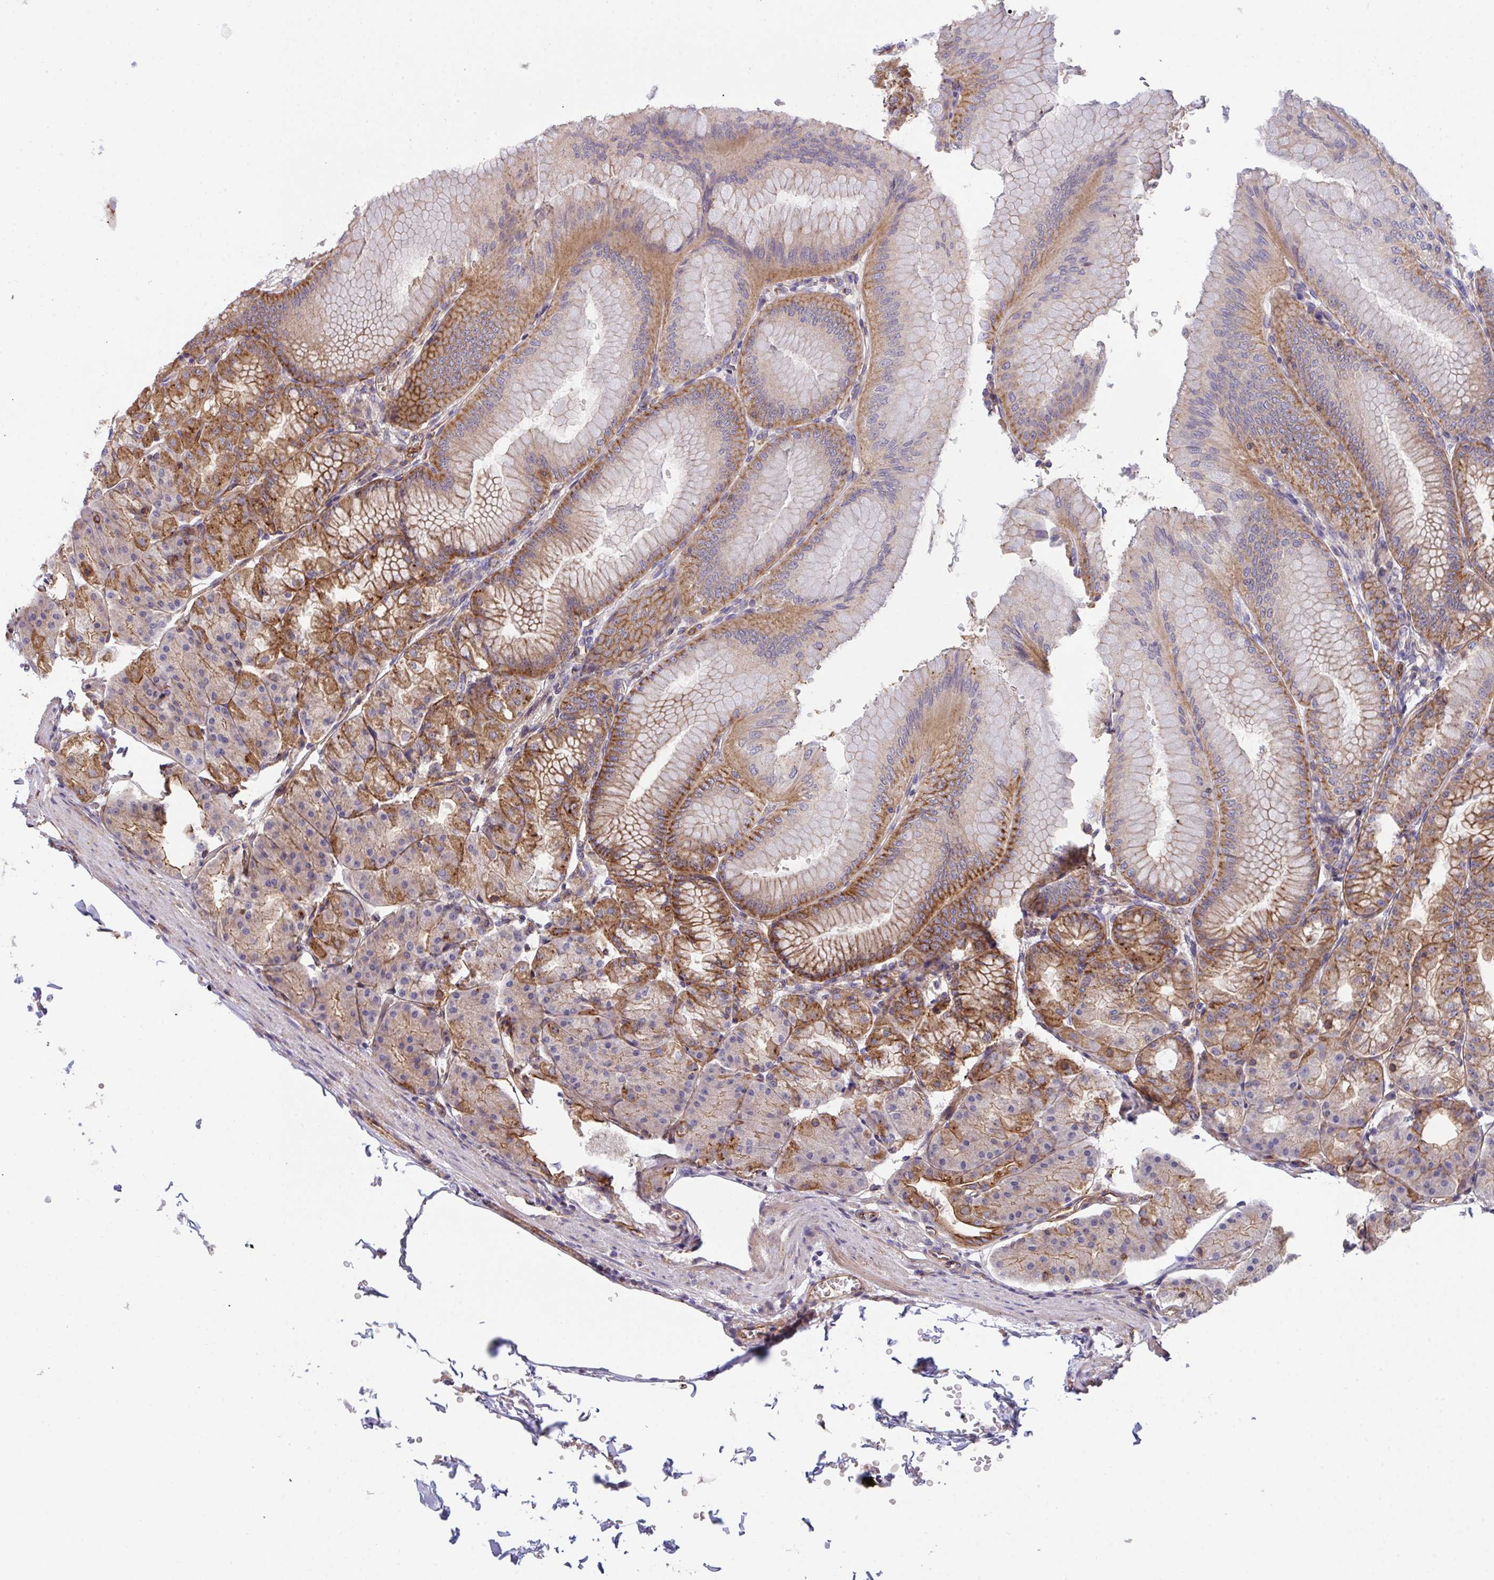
{"staining": {"intensity": "moderate", "quantity": ">75%", "location": "cytoplasmic/membranous"}, "tissue": "stomach", "cell_type": "Glandular cells", "image_type": "normal", "snomed": [{"axis": "morphology", "description": "Normal tissue, NOS"}, {"axis": "topography", "description": "Stomach, lower"}], "caption": "This histopathology image displays immunohistochemistry (IHC) staining of unremarkable stomach, with medium moderate cytoplasmic/membranous staining in about >75% of glandular cells.", "gene": "C4orf36", "patient": {"sex": "male", "age": 71}}